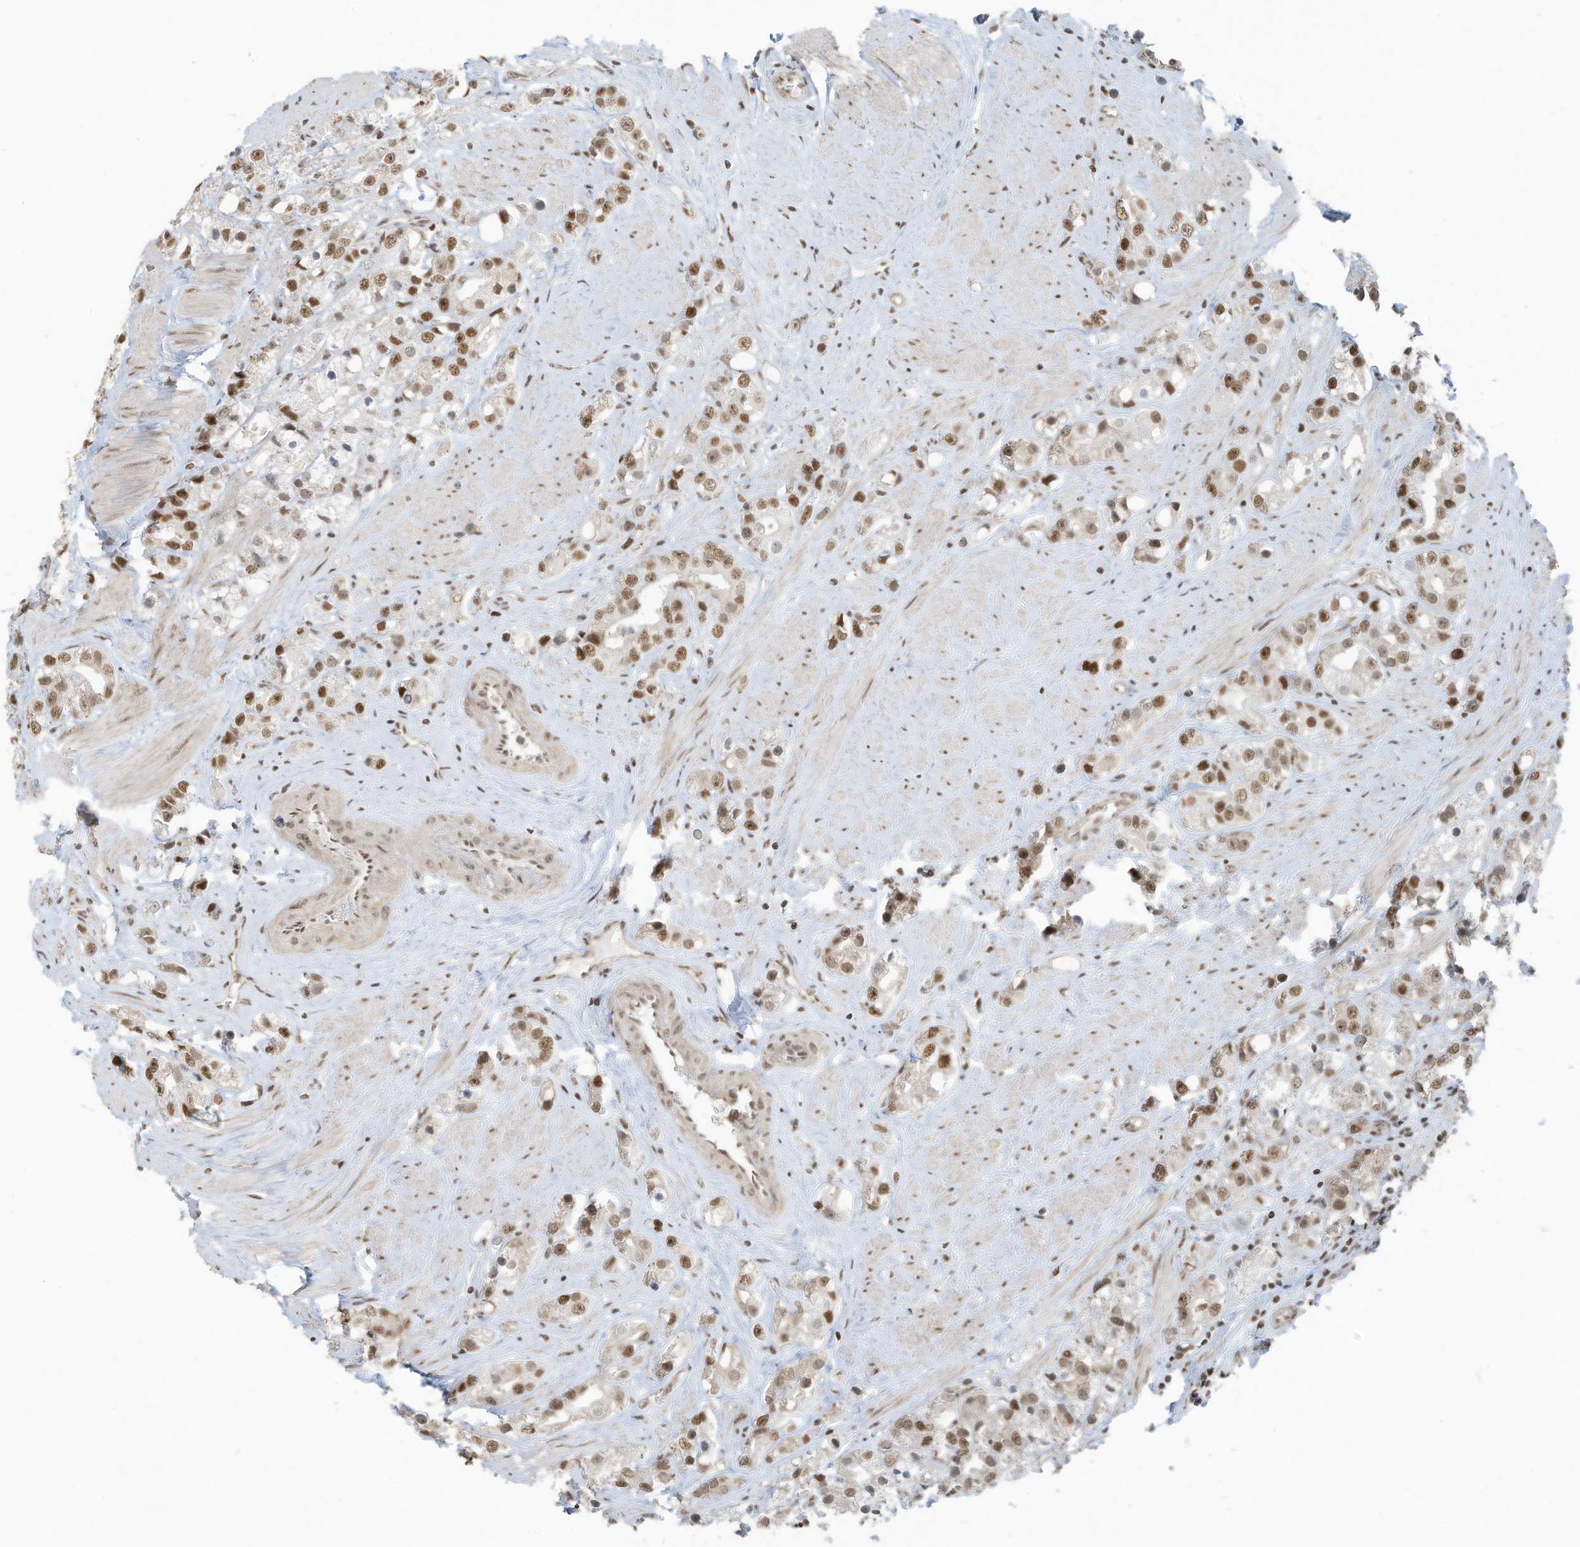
{"staining": {"intensity": "moderate", "quantity": ">75%", "location": "nuclear"}, "tissue": "prostate cancer", "cell_type": "Tumor cells", "image_type": "cancer", "snomed": [{"axis": "morphology", "description": "Adenocarcinoma, NOS"}, {"axis": "topography", "description": "Prostate"}], "caption": "Prostate cancer (adenocarcinoma) stained for a protein (brown) shows moderate nuclear positive staining in about >75% of tumor cells.", "gene": "DBR1", "patient": {"sex": "male", "age": 79}}